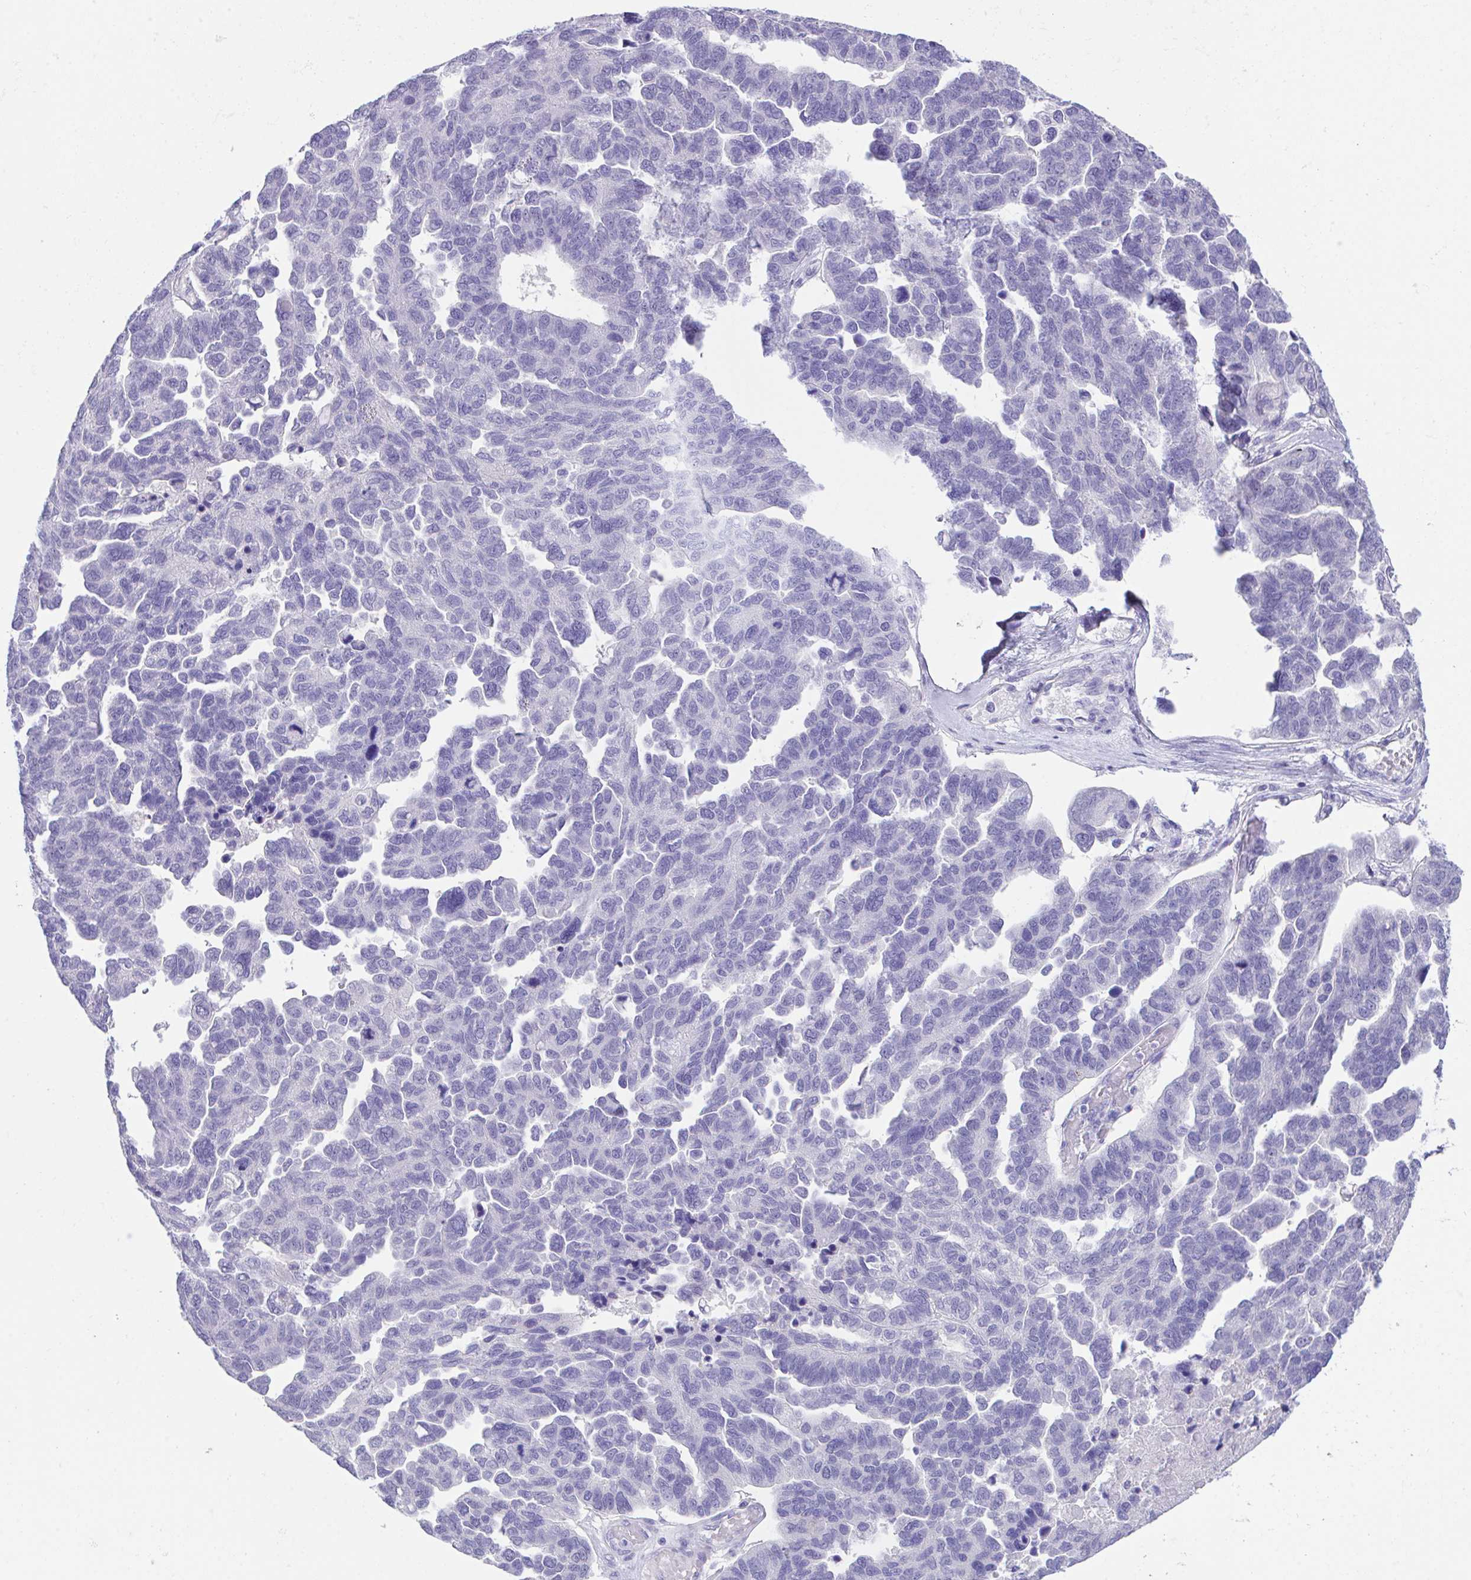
{"staining": {"intensity": "negative", "quantity": "none", "location": "none"}, "tissue": "ovarian cancer", "cell_type": "Tumor cells", "image_type": "cancer", "snomed": [{"axis": "morphology", "description": "Cystadenocarcinoma, serous, NOS"}, {"axis": "topography", "description": "Ovary"}], "caption": "Immunohistochemistry (IHC) histopathology image of human ovarian cancer stained for a protein (brown), which displays no expression in tumor cells.", "gene": "HACD4", "patient": {"sex": "female", "age": 64}}